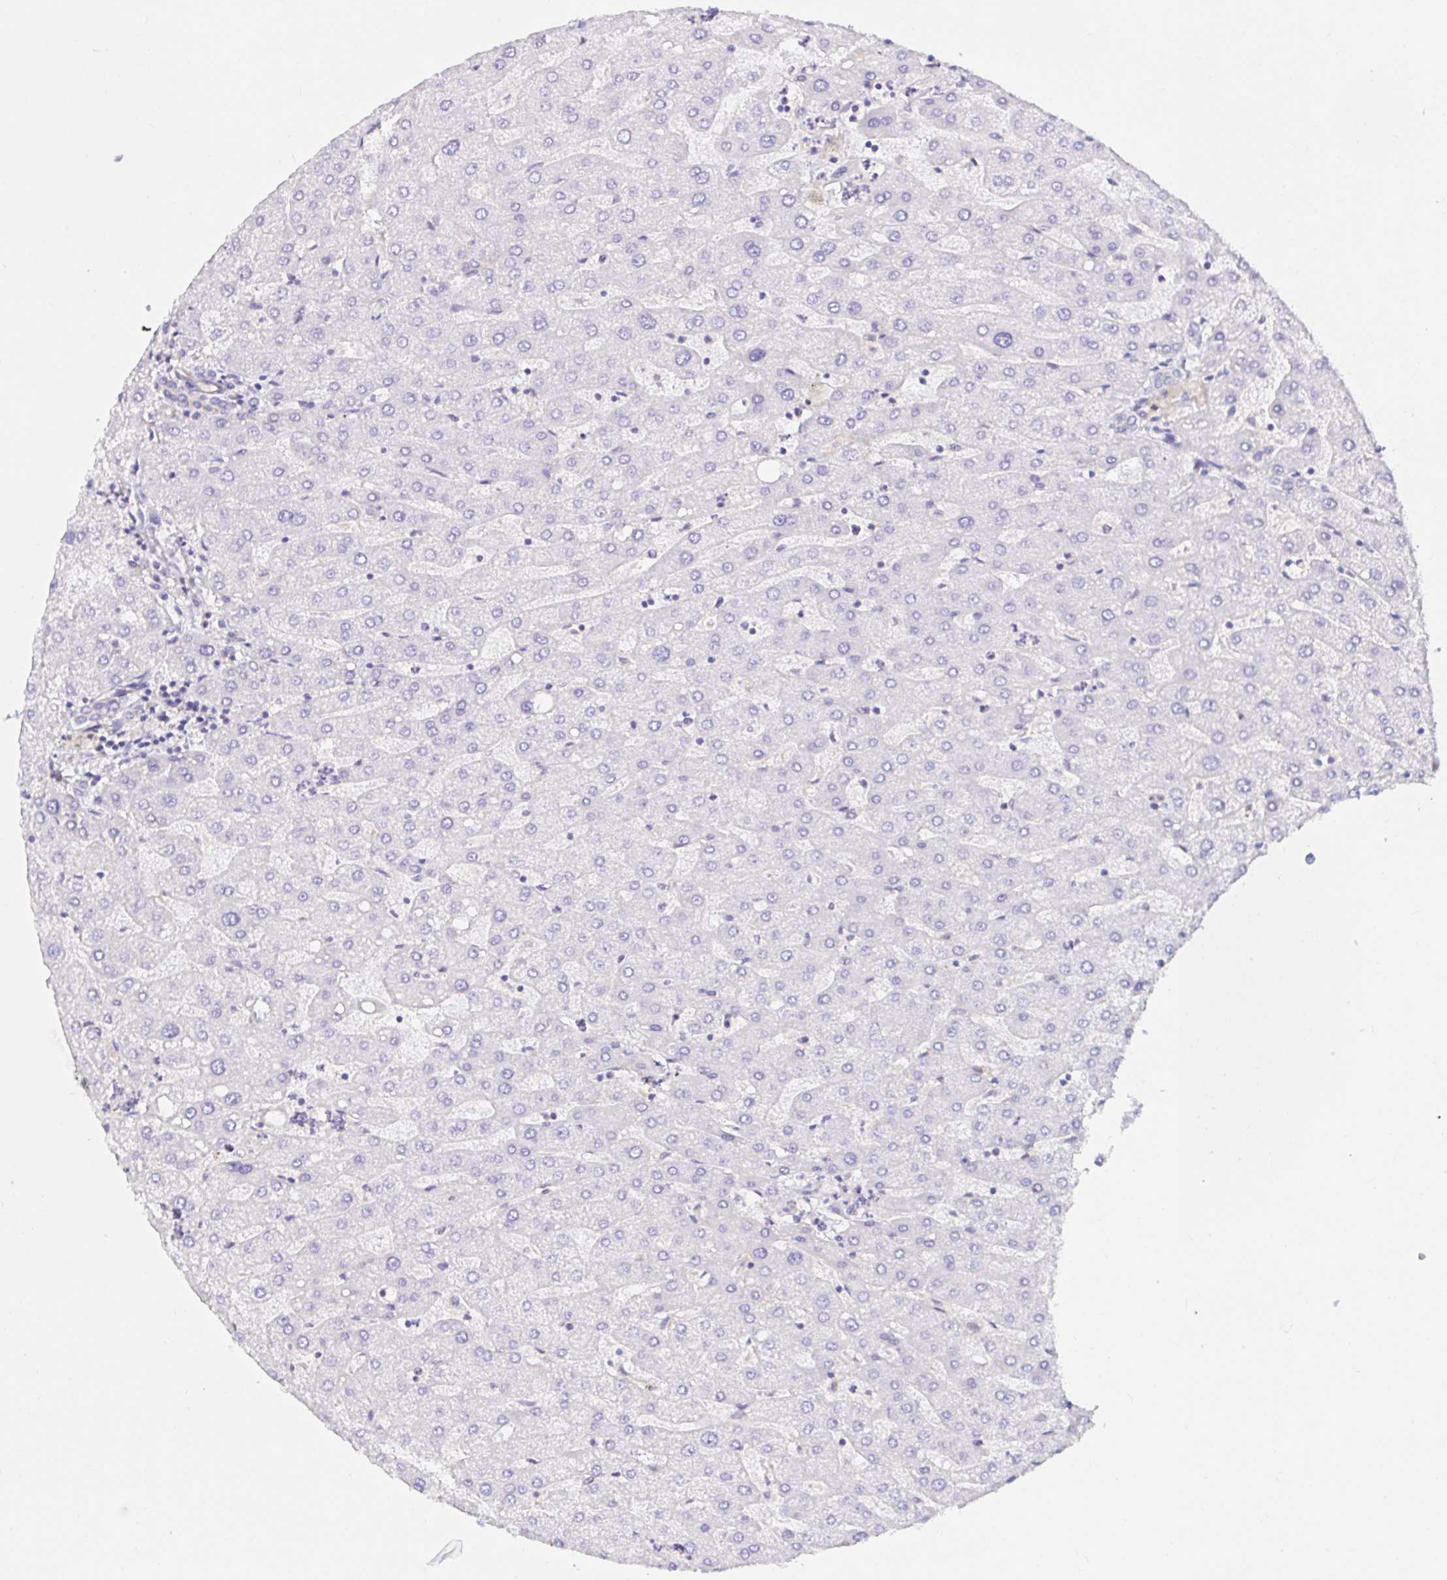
{"staining": {"intensity": "negative", "quantity": "none", "location": "none"}, "tissue": "liver", "cell_type": "Cholangiocytes", "image_type": "normal", "snomed": [{"axis": "morphology", "description": "Normal tissue, NOS"}, {"axis": "topography", "description": "Liver"}], "caption": "DAB immunohistochemical staining of unremarkable human liver demonstrates no significant positivity in cholangiocytes.", "gene": "RSRP1", "patient": {"sex": "male", "age": 67}}